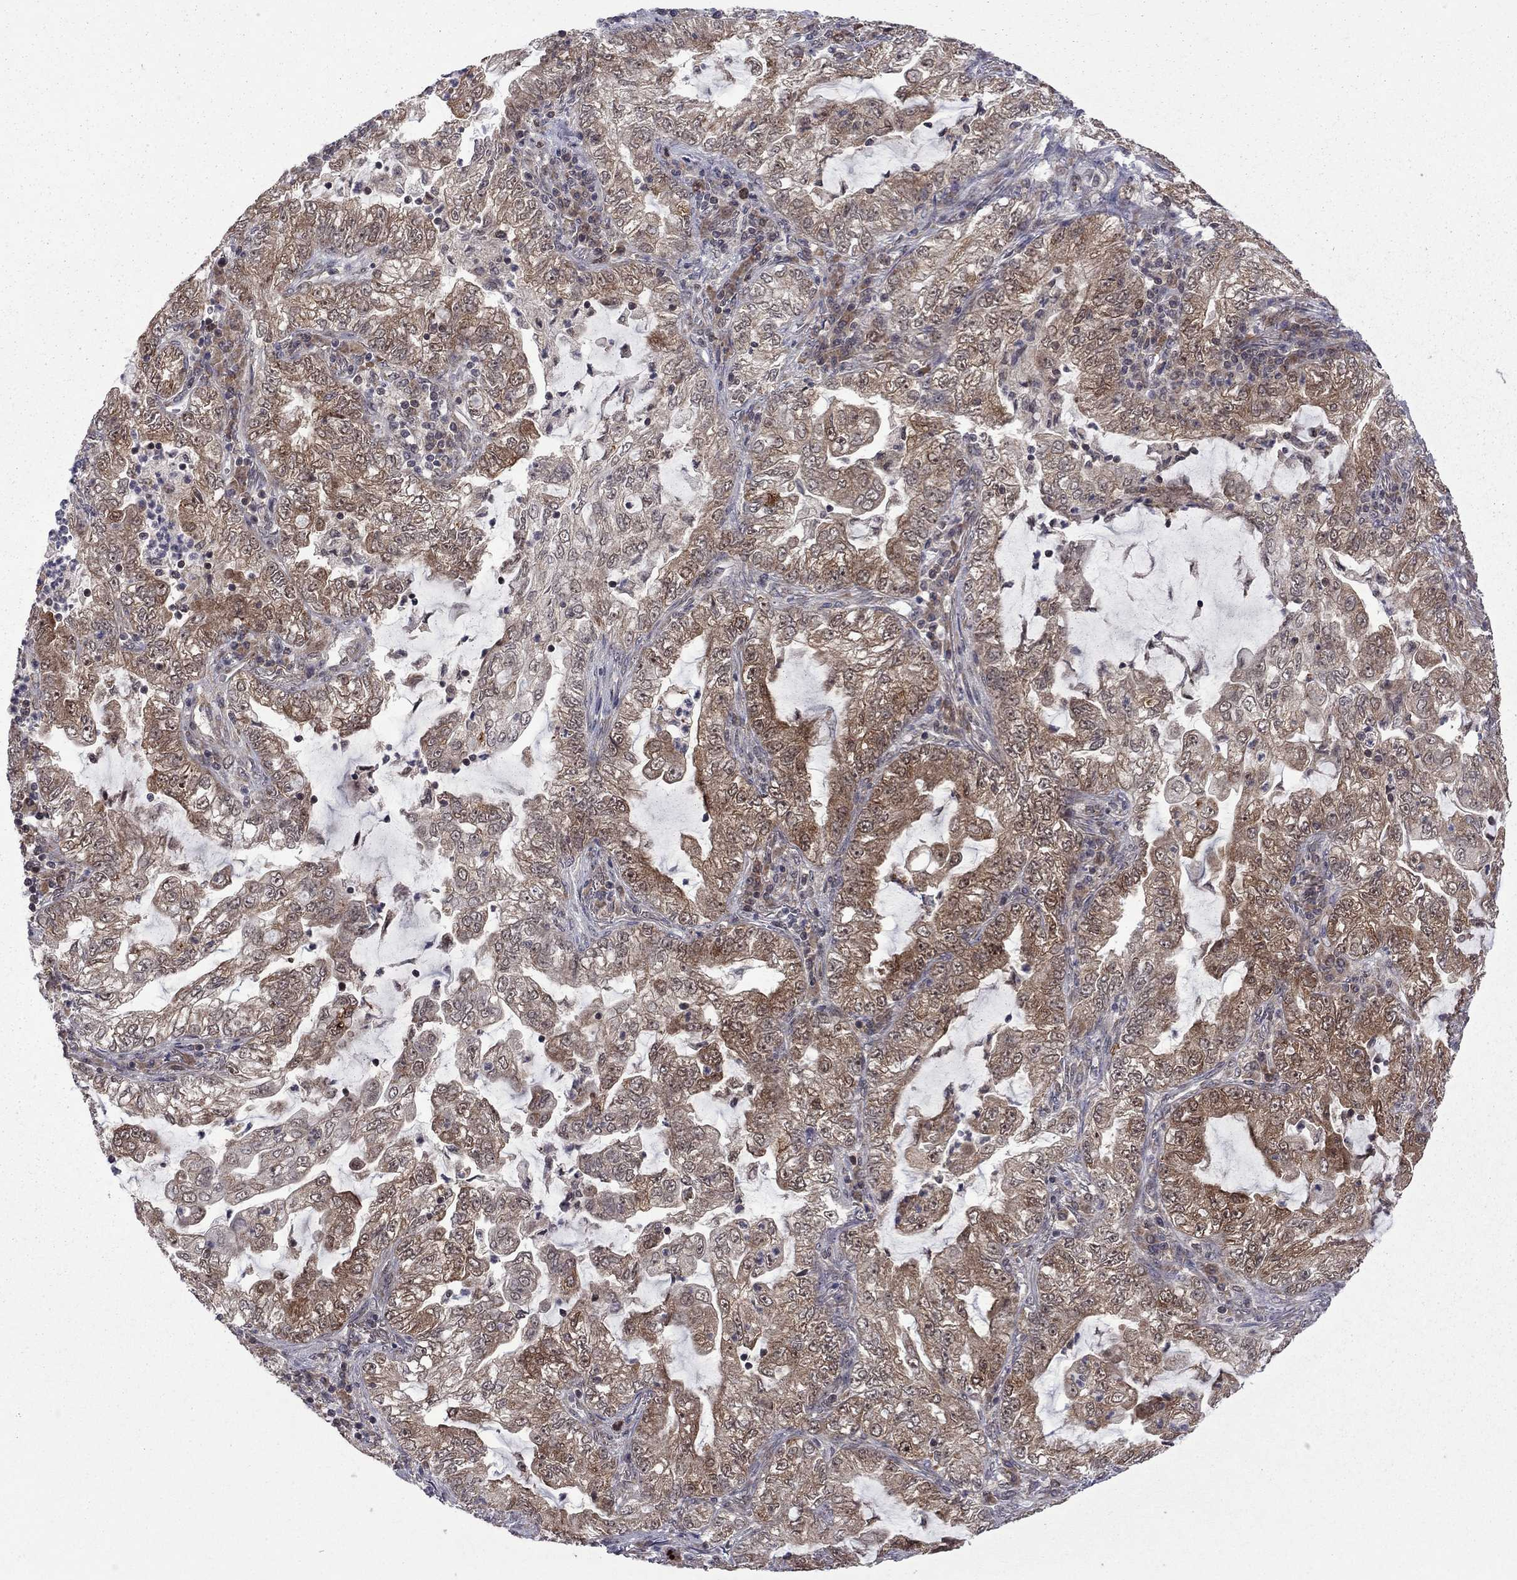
{"staining": {"intensity": "moderate", "quantity": "25%-75%", "location": "cytoplasmic/membranous"}, "tissue": "lung cancer", "cell_type": "Tumor cells", "image_type": "cancer", "snomed": [{"axis": "morphology", "description": "Adenocarcinoma, NOS"}, {"axis": "topography", "description": "Lung"}], "caption": "Approximately 25%-75% of tumor cells in human lung cancer display moderate cytoplasmic/membranous protein positivity as visualized by brown immunohistochemical staining.", "gene": "NAA50", "patient": {"sex": "female", "age": 73}}